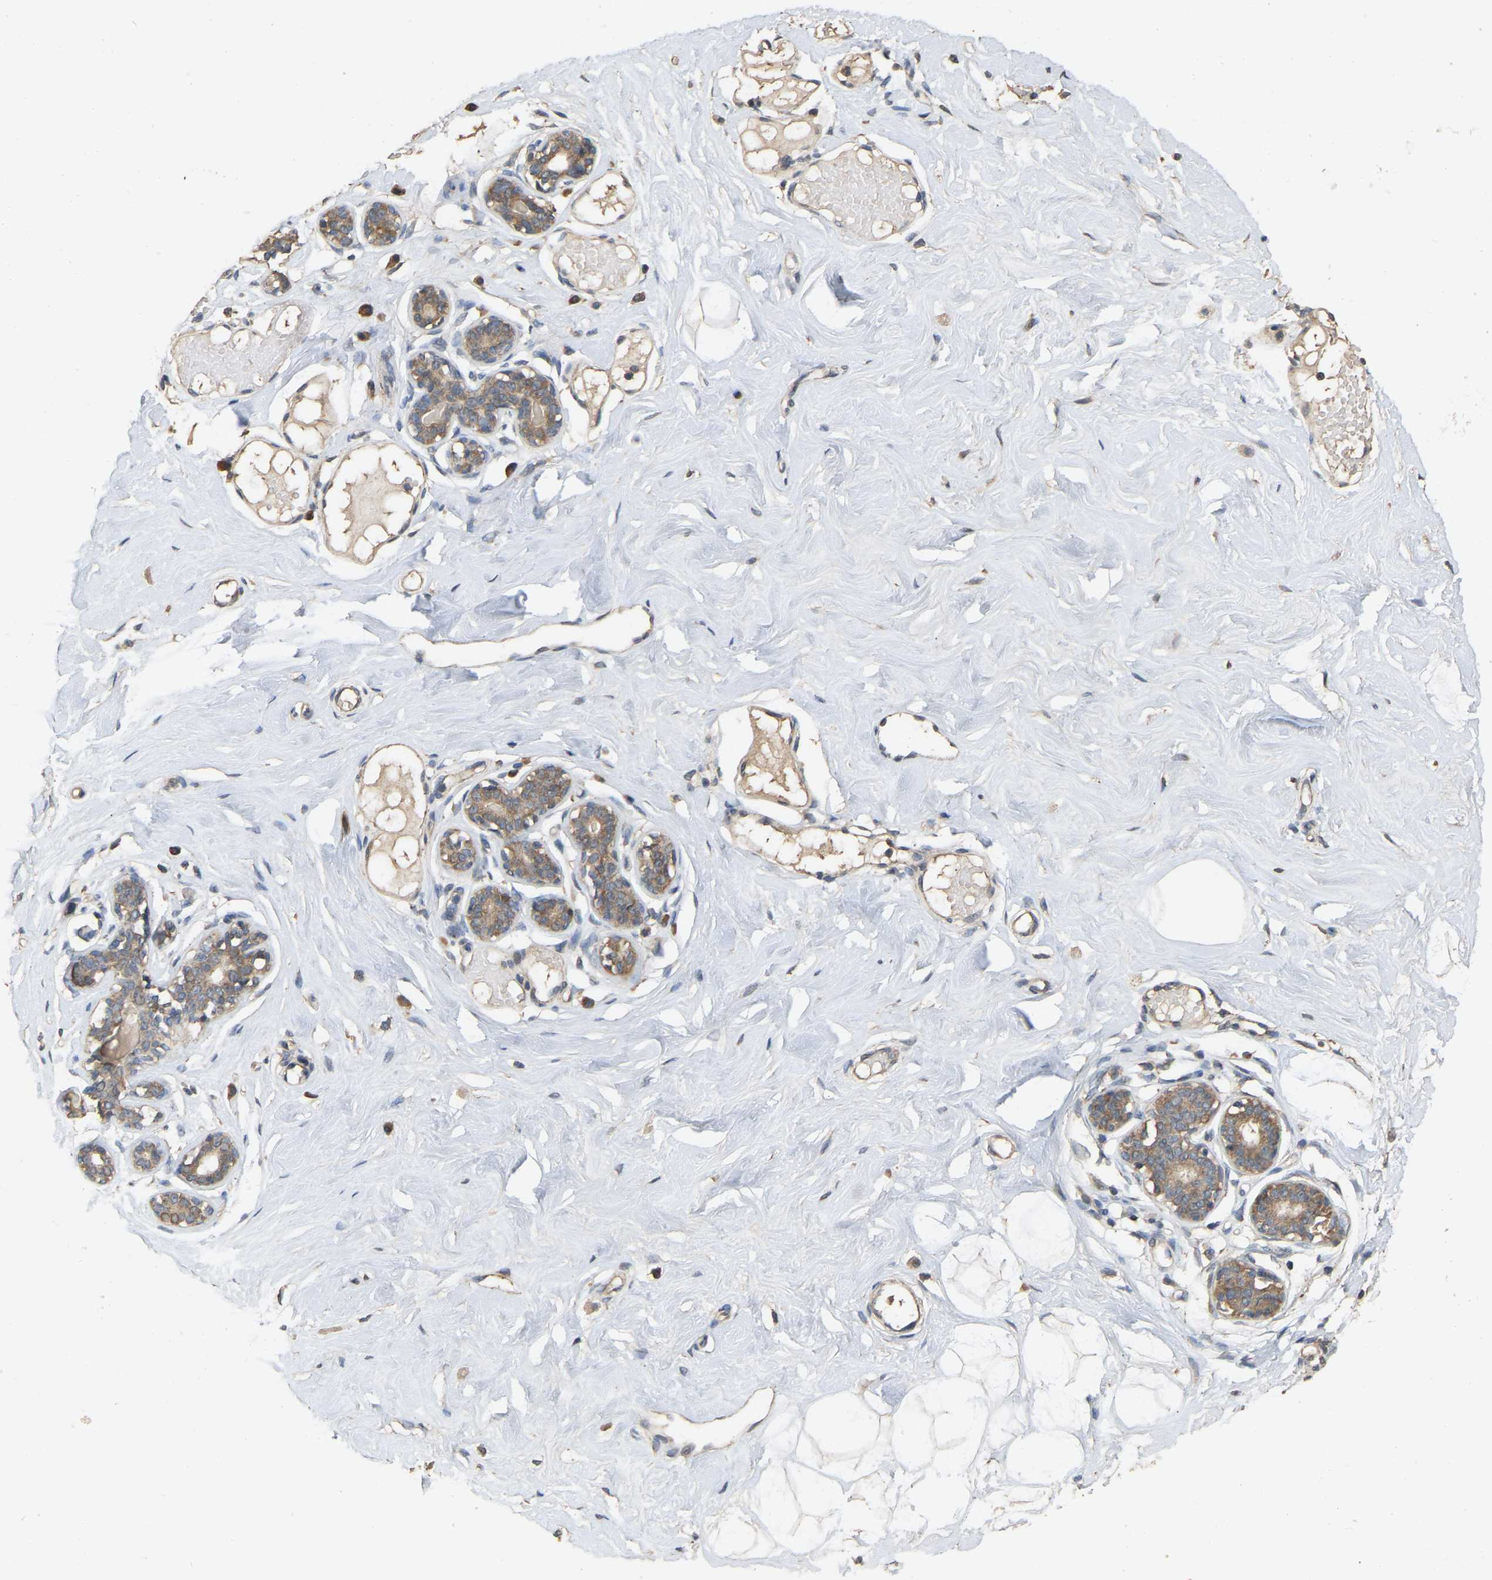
{"staining": {"intensity": "weak", "quantity": "25%-75%", "location": "cytoplasmic/membranous"}, "tissue": "breast", "cell_type": "Adipocytes", "image_type": "normal", "snomed": [{"axis": "morphology", "description": "Normal tissue, NOS"}, {"axis": "topography", "description": "Breast"}], "caption": "Immunohistochemistry histopathology image of normal breast: breast stained using immunohistochemistry displays low levels of weak protein expression localized specifically in the cytoplasmic/membranous of adipocytes, appearing as a cytoplasmic/membranous brown color.", "gene": "NCS1", "patient": {"sex": "female", "age": 23}}